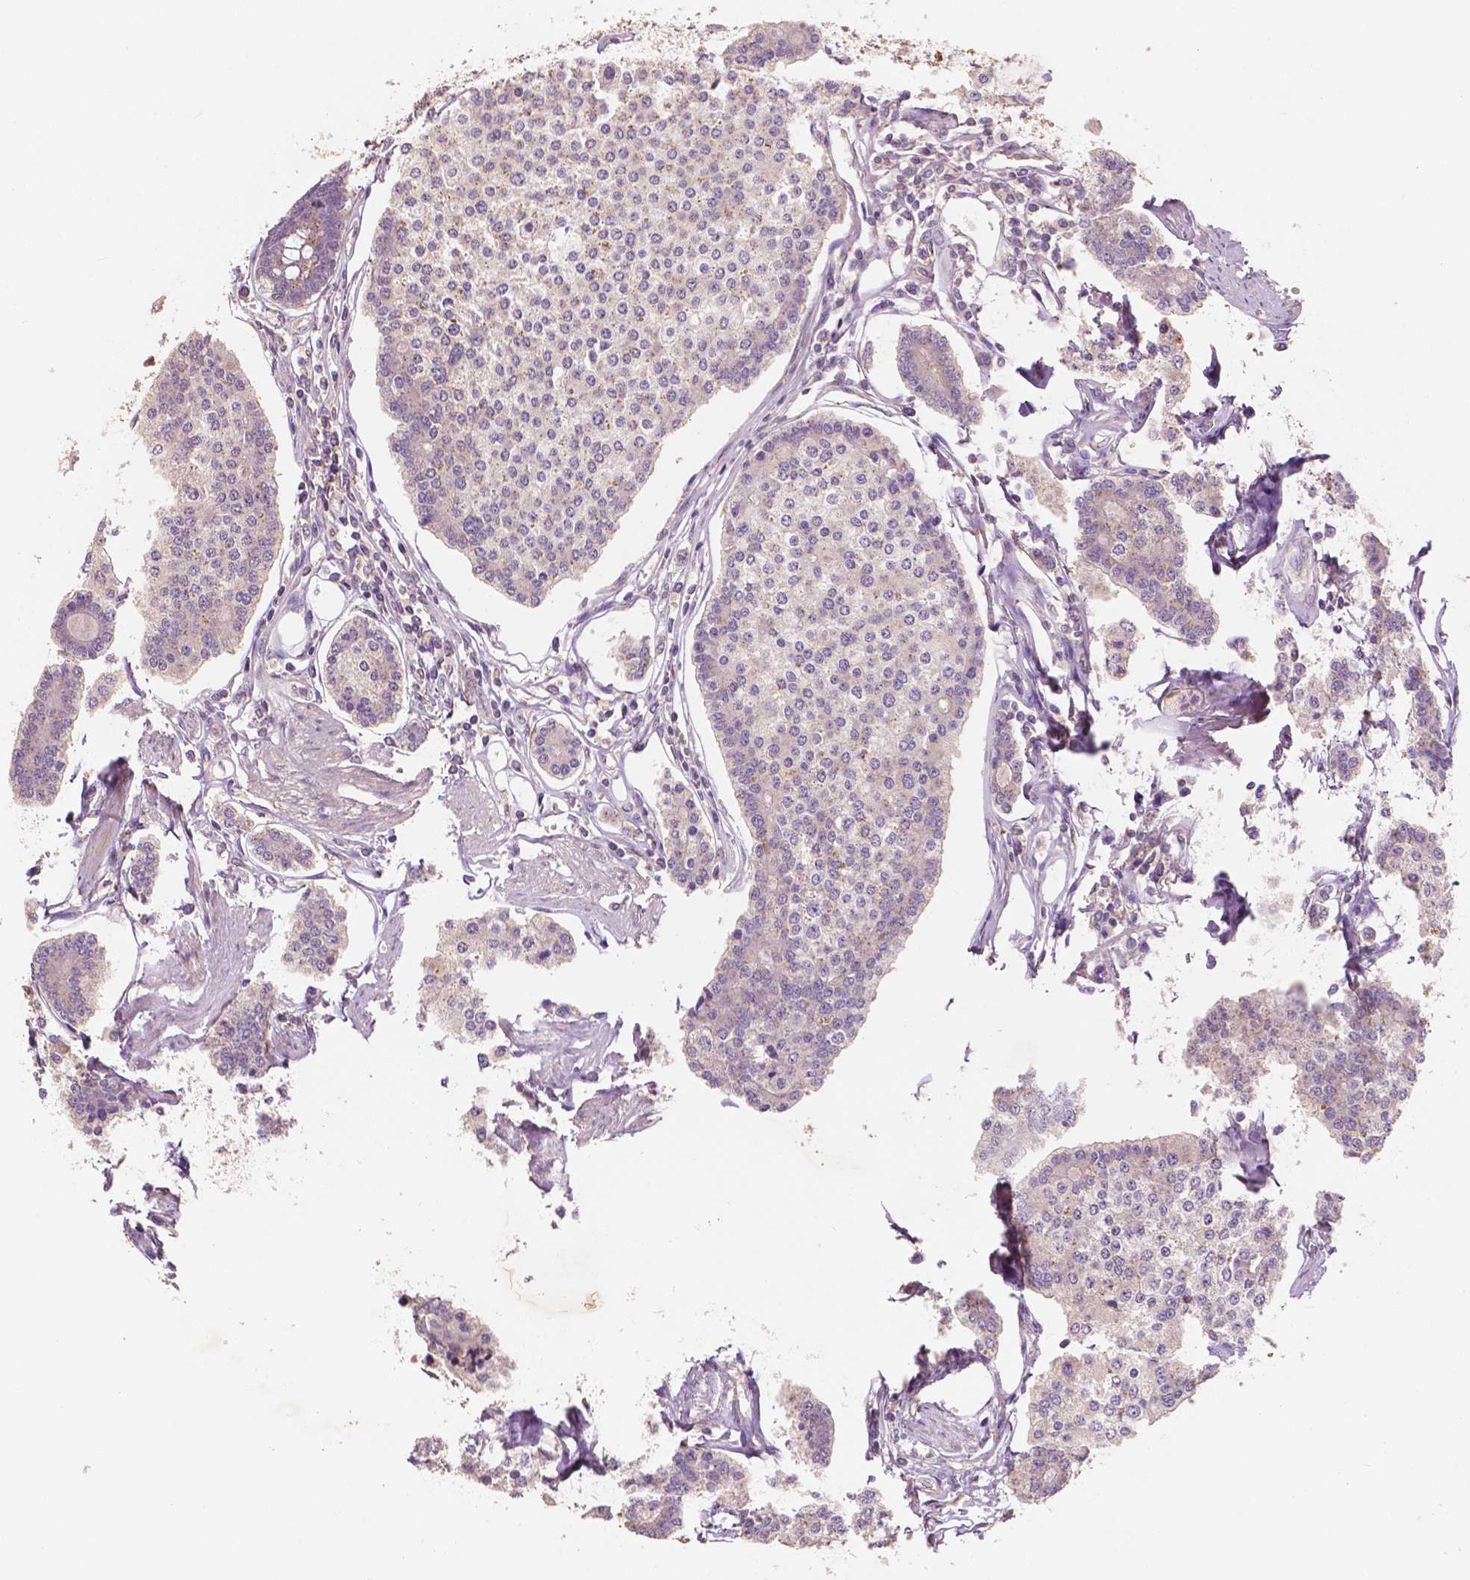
{"staining": {"intensity": "weak", "quantity": "<25%", "location": "cytoplasmic/membranous"}, "tissue": "carcinoid", "cell_type": "Tumor cells", "image_type": "cancer", "snomed": [{"axis": "morphology", "description": "Carcinoid, malignant, NOS"}, {"axis": "topography", "description": "Small intestine"}], "caption": "A histopathology image of carcinoid stained for a protein demonstrates no brown staining in tumor cells. (Stains: DAB (3,3'-diaminobenzidine) immunohistochemistry (IHC) with hematoxylin counter stain, Microscopy: brightfield microscopy at high magnification).", "gene": "CHPT1", "patient": {"sex": "female", "age": 65}}